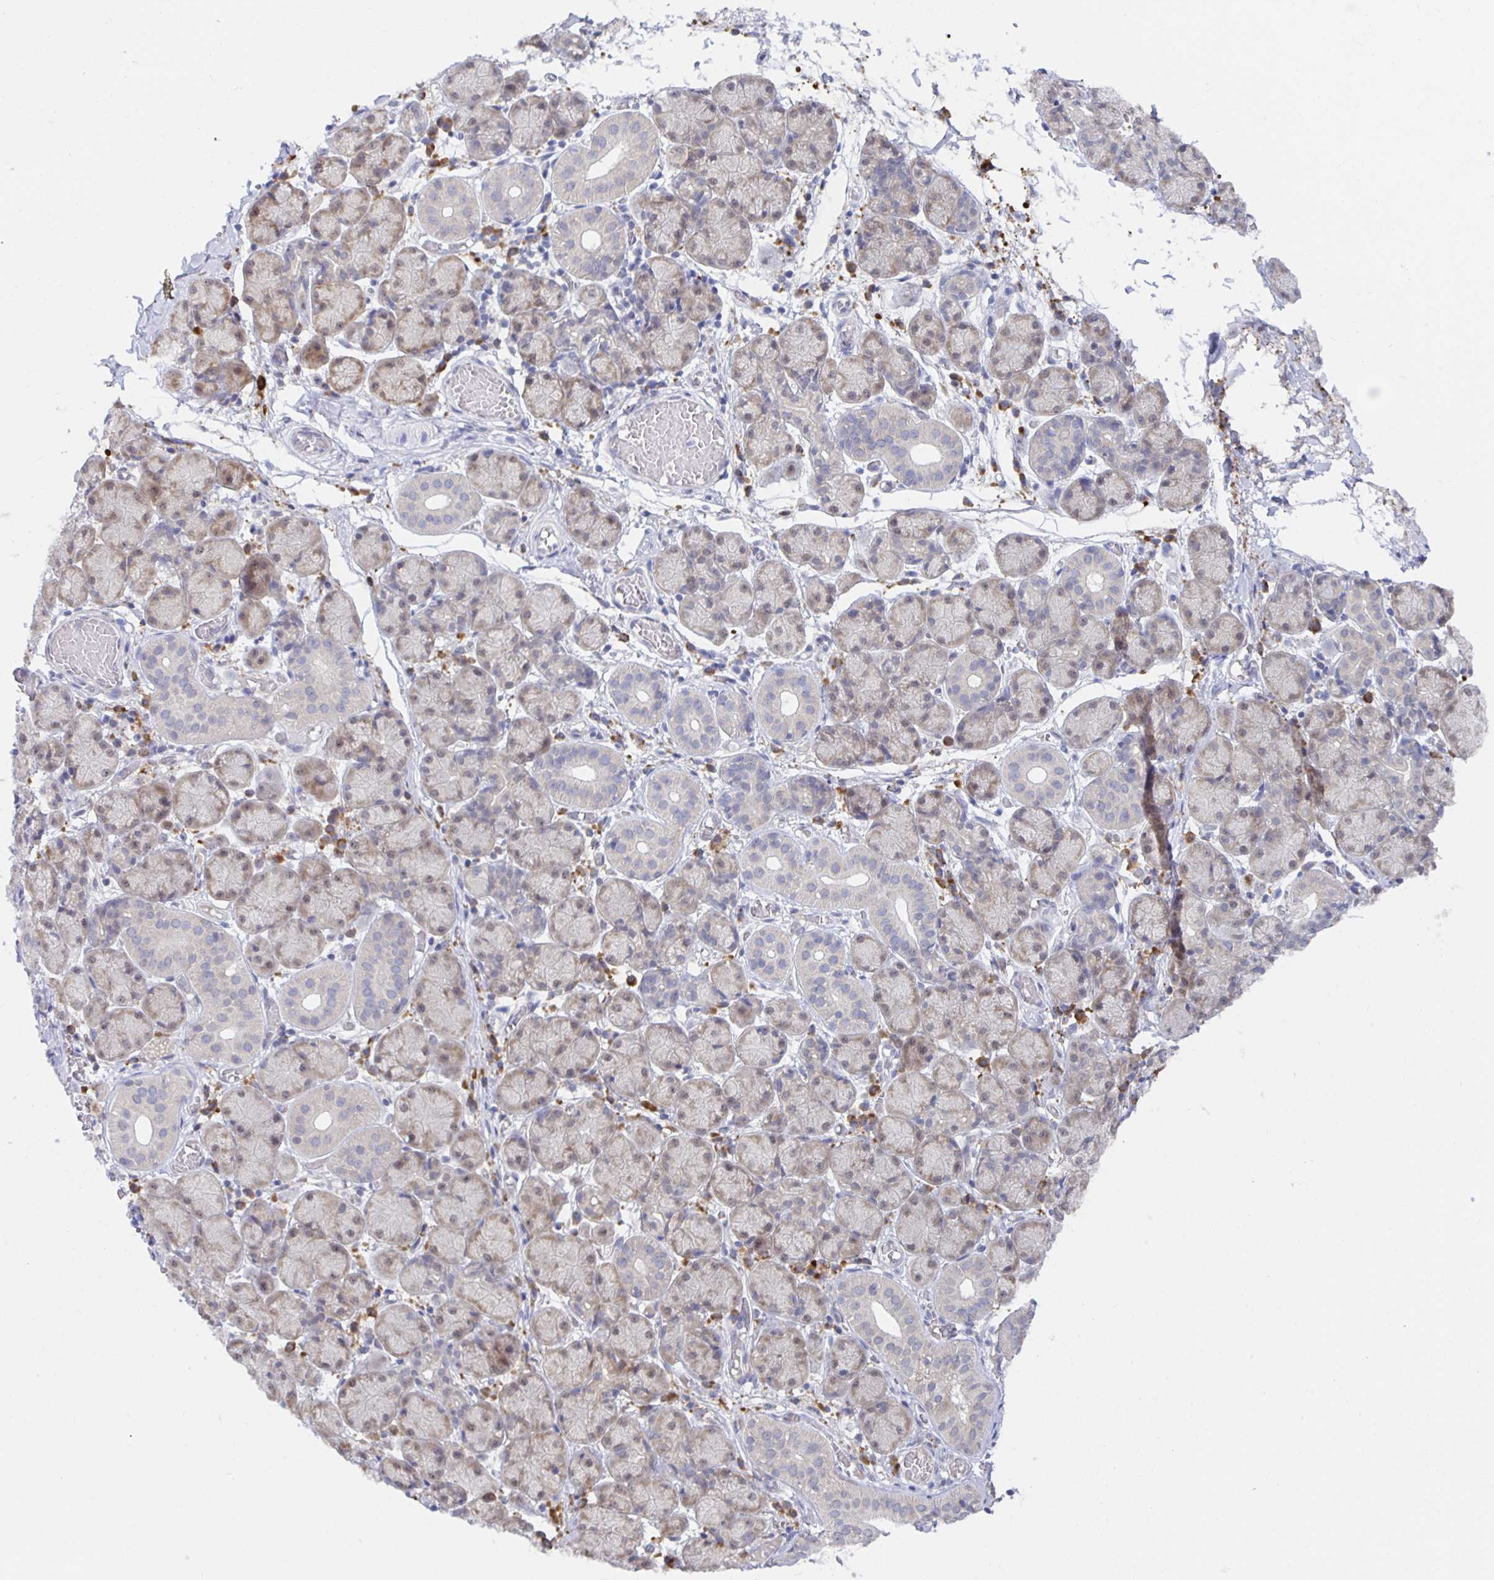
{"staining": {"intensity": "weak", "quantity": "25%-75%", "location": "cytoplasmic/membranous"}, "tissue": "salivary gland", "cell_type": "Glandular cells", "image_type": "normal", "snomed": [{"axis": "morphology", "description": "Normal tissue, NOS"}, {"axis": "topography", "description": "Salivary gland"}], "caption": "This photomicrograph exhibits normal salivary gland stained with immunohistochemistry (IHC) to label a protein in brown. The cytoplasmic/membranous of glandular cells show weak positivity for the protein. Nuclei are counter-stained blue.", "gene": "BAD", "patient": {"sex": "female", "age": 24}}